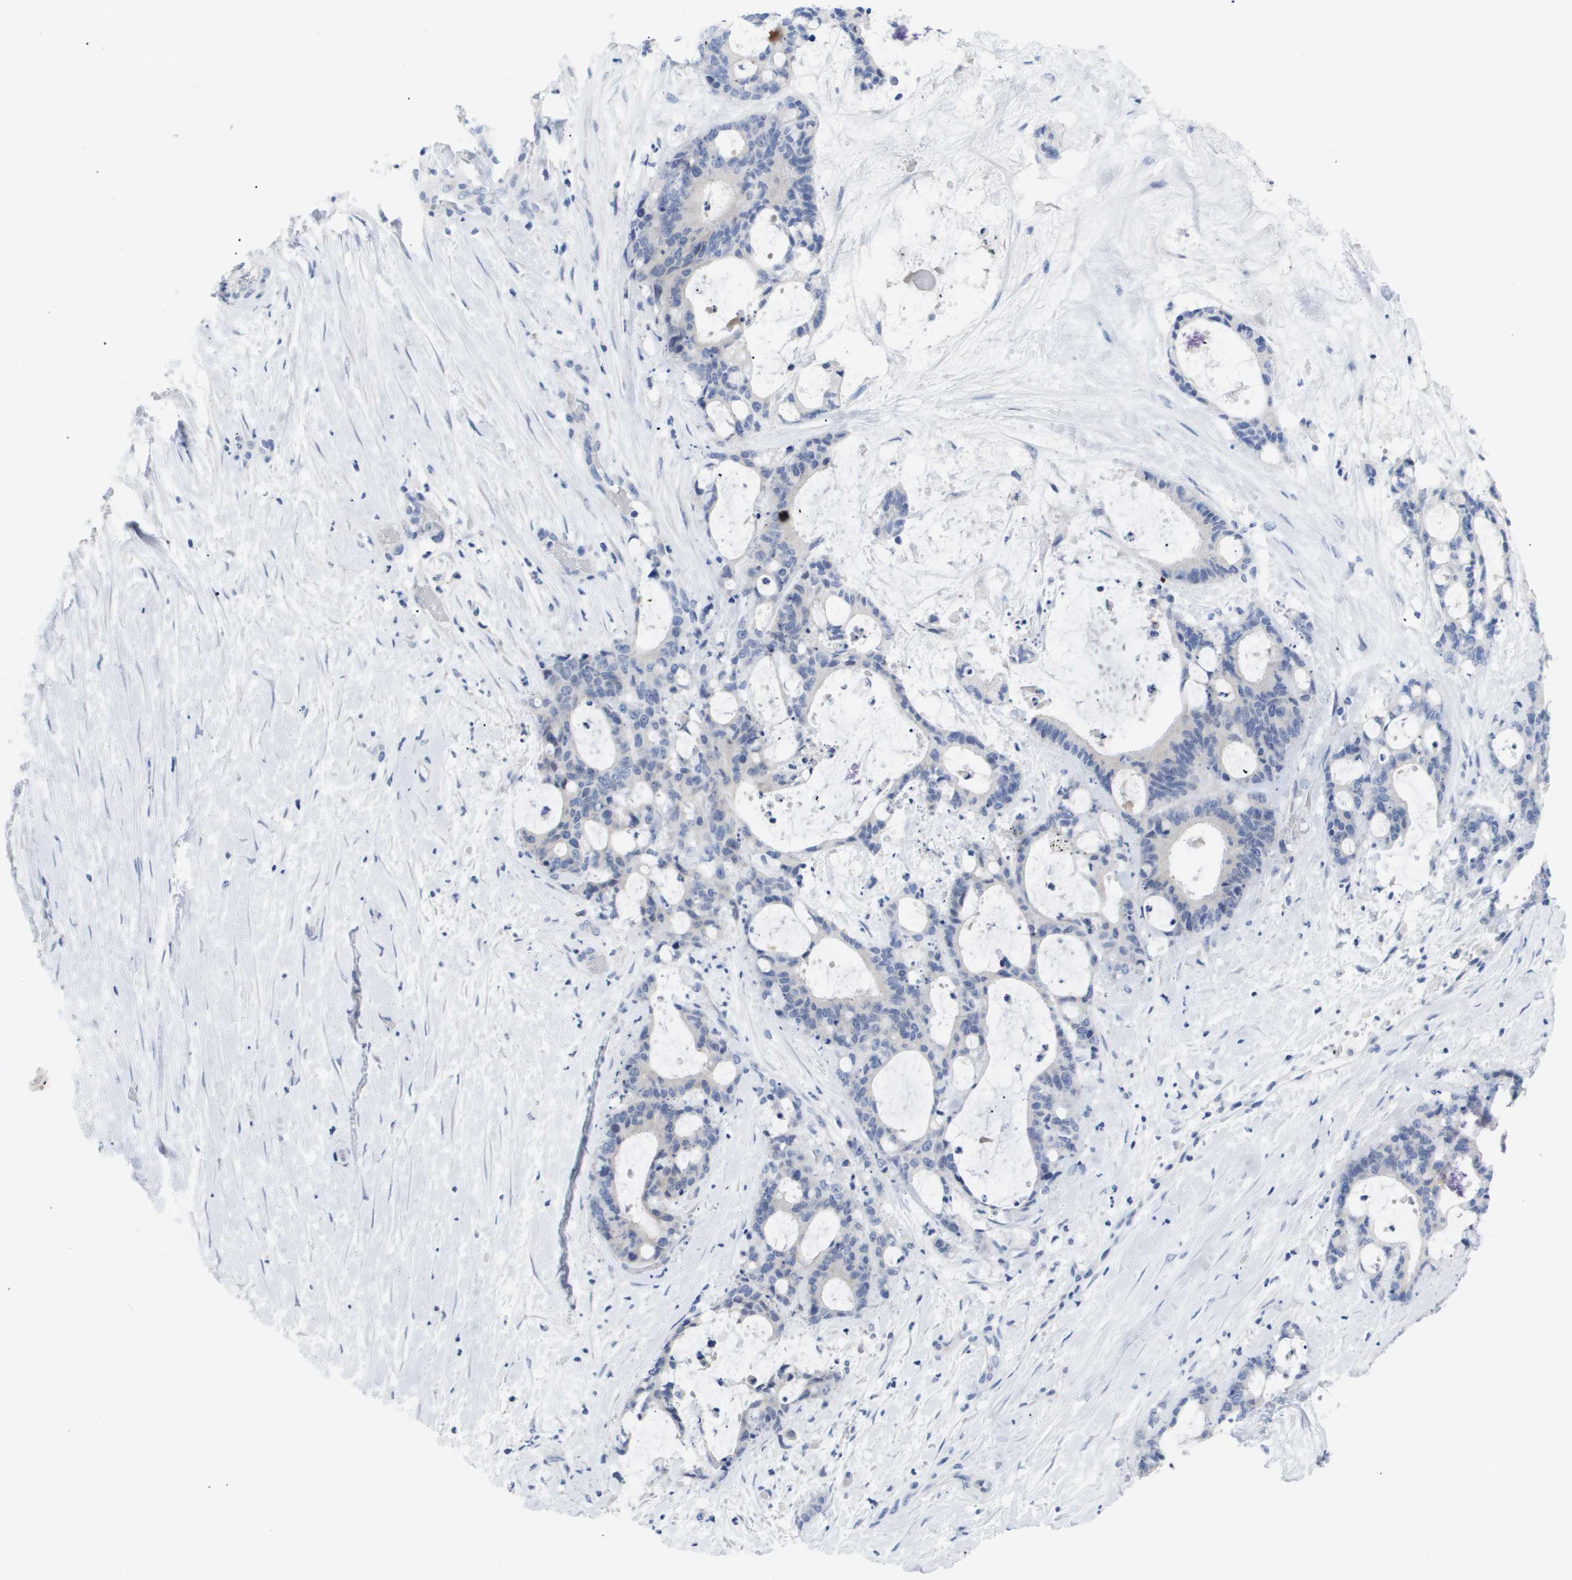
{"staining": {"intensity": "negative", "quantity": "none", "location": "none"}, "tissue": "liver cancer", "cell_type": "Tumor cells", "image_type": "cancer", "snomed": [{"axis": "morphology", "description": "Cholangiocarcinoma"}, {"axis": "topography", "description": "Liver"}], "caption": "This is an immunohistochemistry photomicrograph of human liver cholangiocarcinoma. There is no positivity in tumor cells.", "gene": "CAV3", "patient": {"sex": "female", "age": 73}}